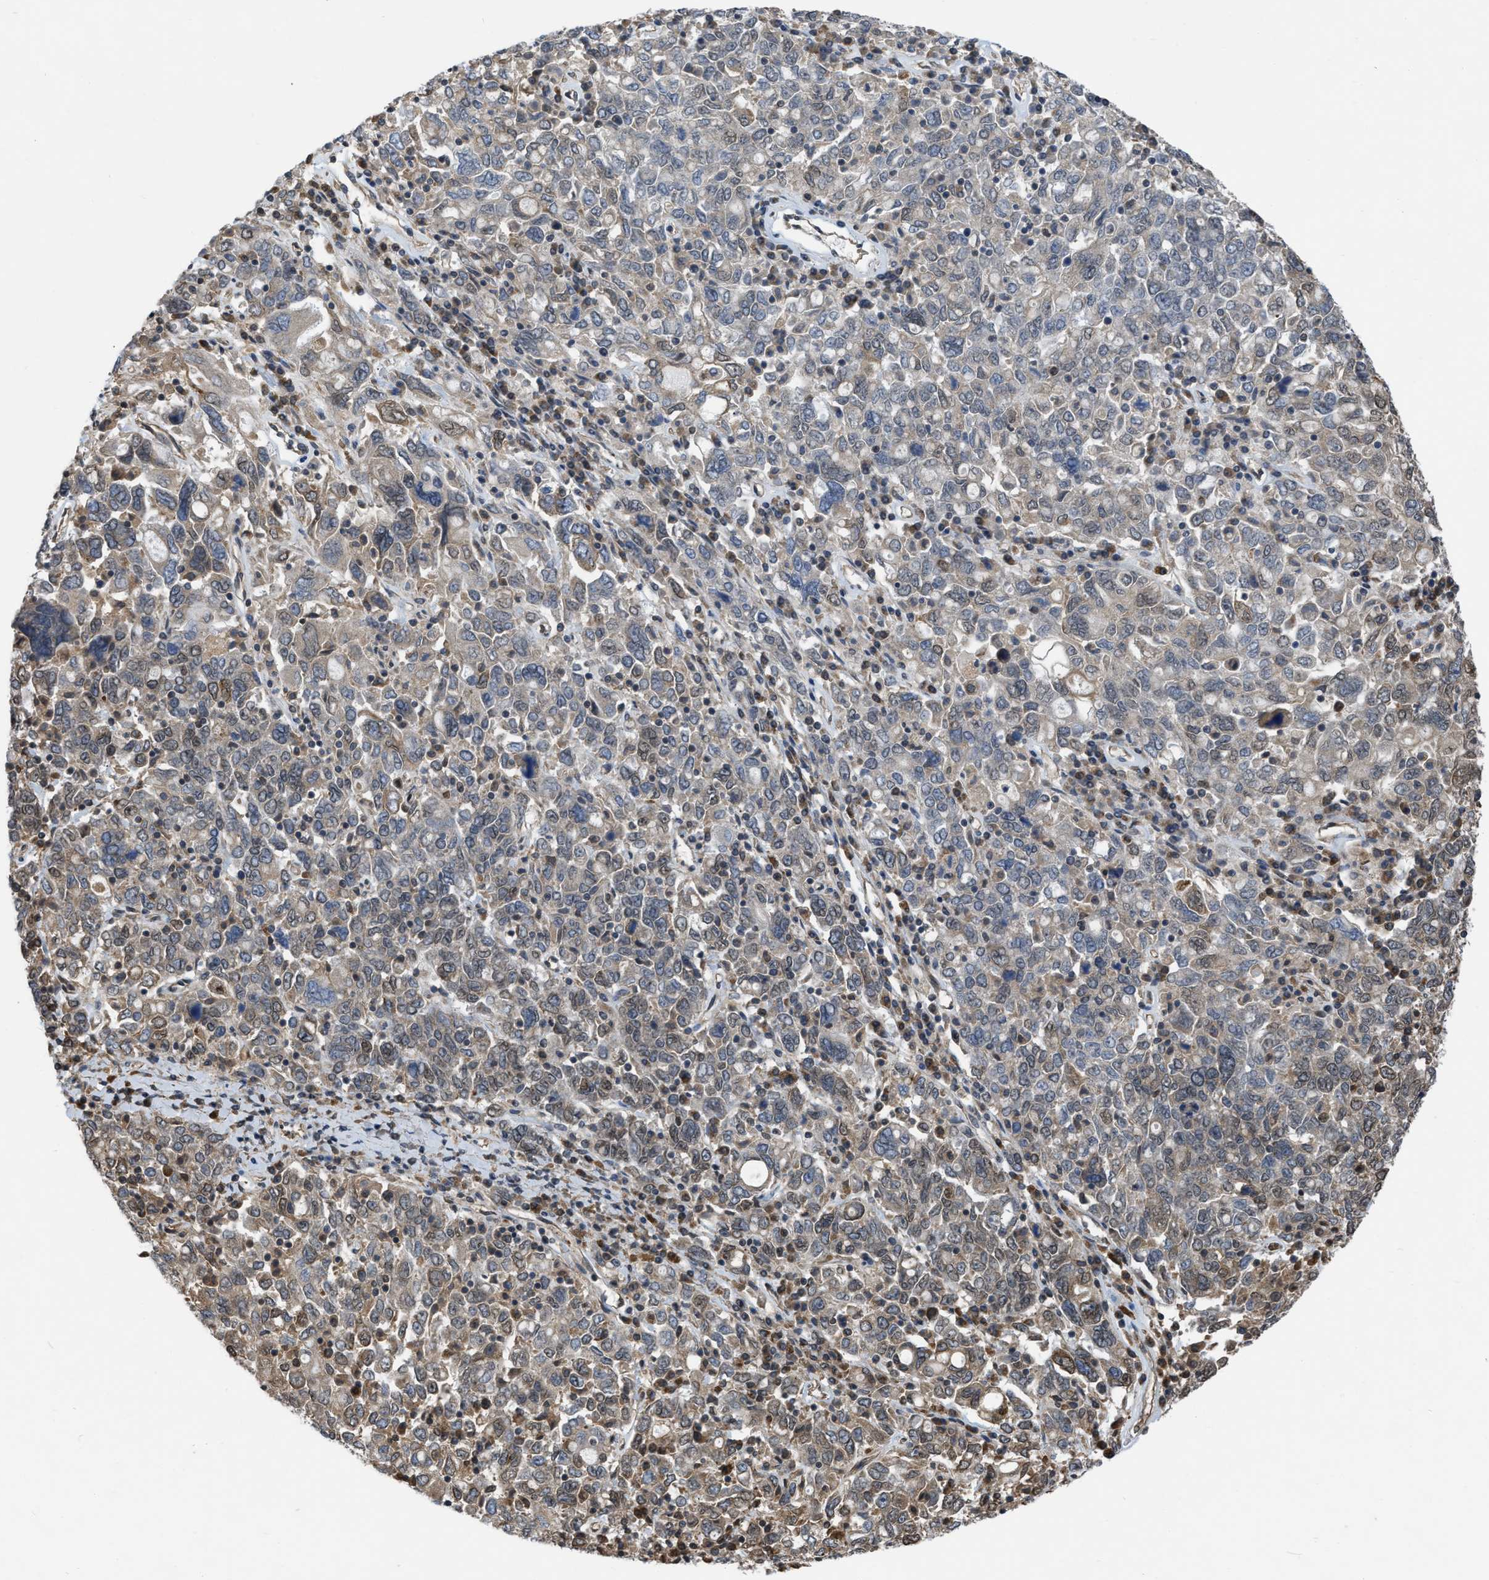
{"staining": {"intensity": "weak", "quantity": "<25%", "location": "cytoplasmic/membranous"}, "tissue": "ovarian cancer", "cell_type": "Tumor cells", "image_type": "cancer", "snomed": [{"axis": "morphology", "description": "Carcinoma, endometroid"}, {"axis": "topography", "description": "Ovary"}], "caption": "Immunohistochemistry image of neoplastic tissue: human endometroid carcinoma (ovarian) stained with DAB (3,3'-diaminobenzidine) exhibits no significant protein staining in tumor cells.", "gene": "BCL7C", "patient": {"sex": "female", "age": 62}}